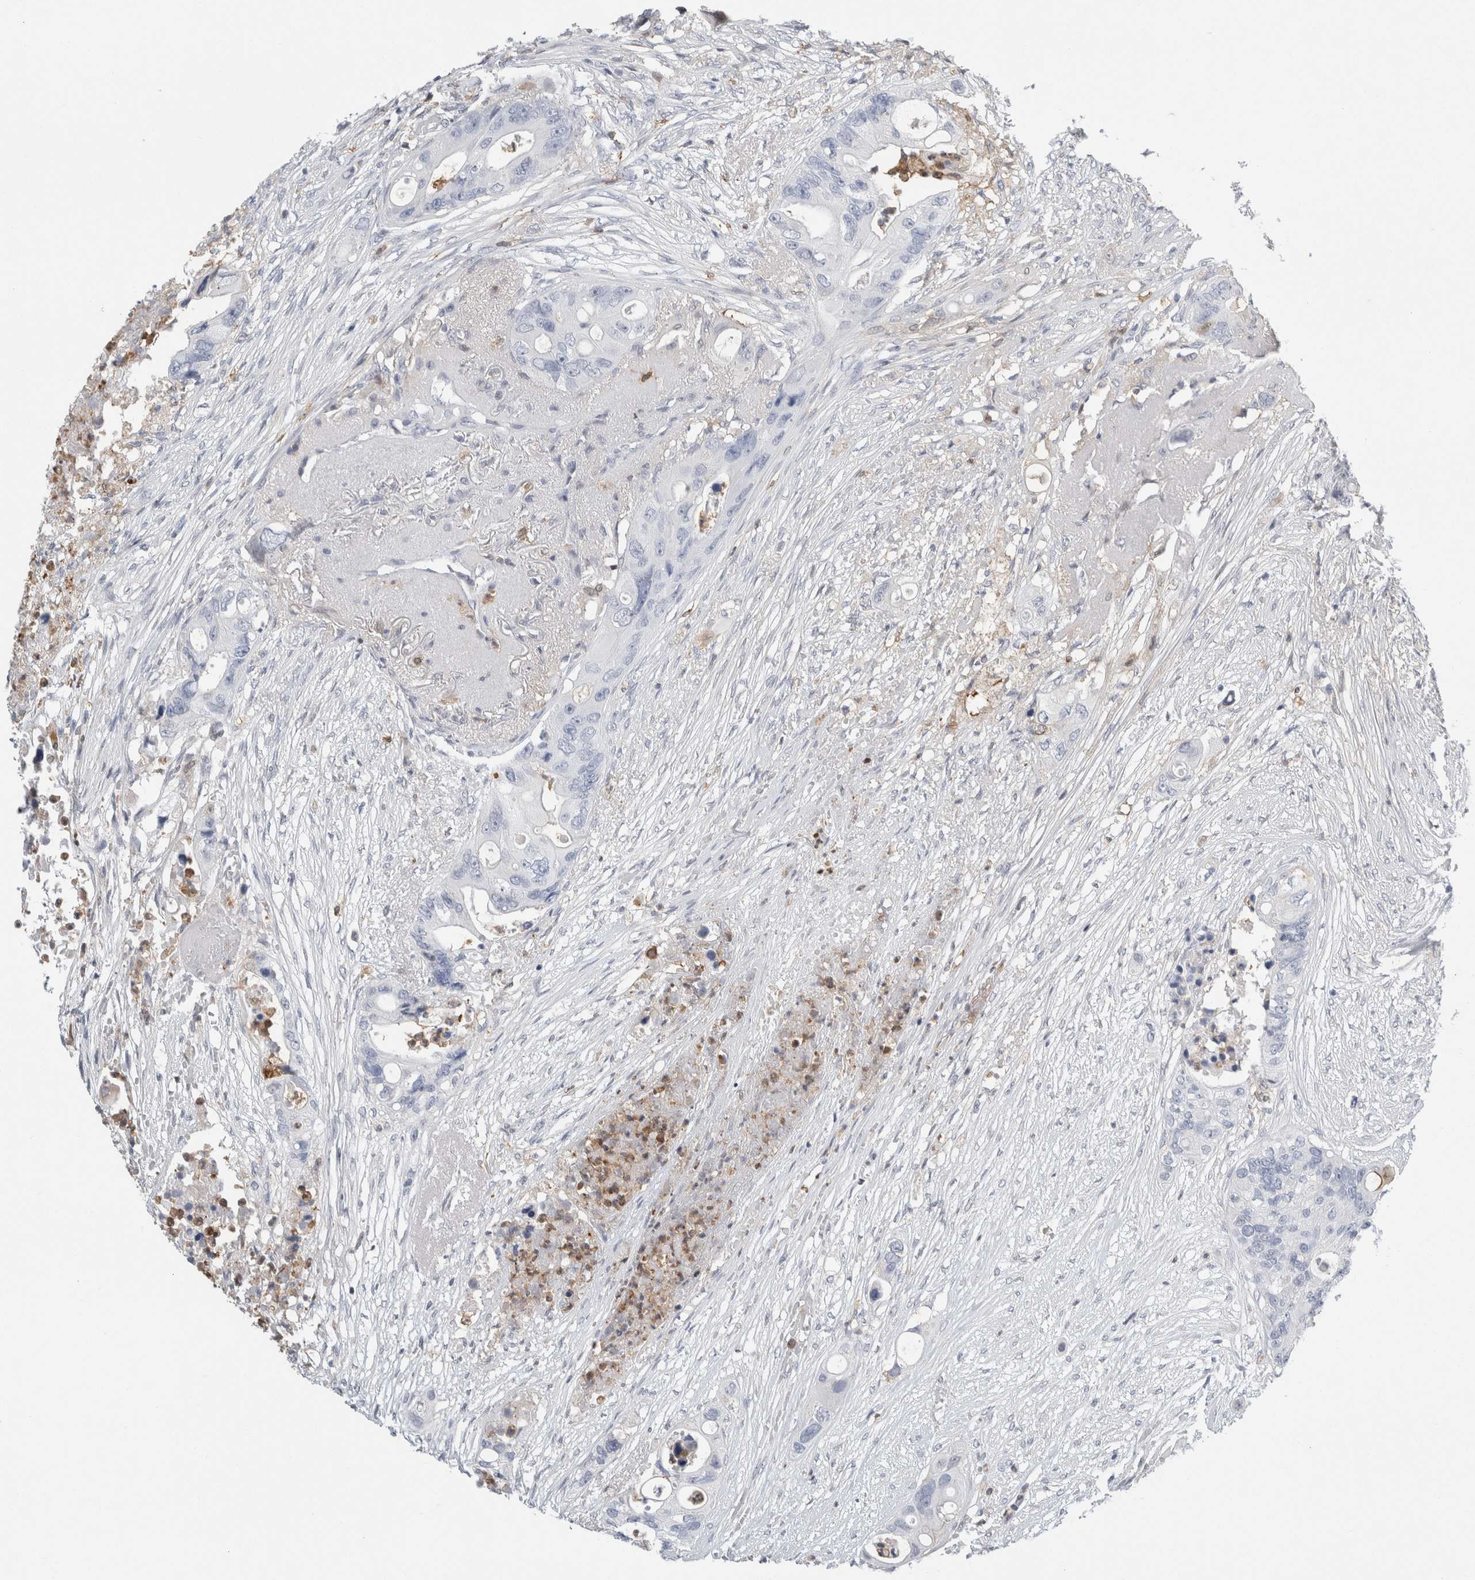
{"staining": {"intensity": "negative", "quantity": "none", "location": "none"}, "tissue": "colorectal cancer", "cell_type": "Tumor cells", "image_type": "cancer", "snomed": [{"axis": "morphology", "description": "Adenocarcinoma, NOS"}, {"axis": "topography", "description": "Colon"}], "caption": "An immunohistochemistry histopathology image of colorectal cancer (adenocarcinoma) is shown. There is no staining in tumor cells of colorectal cancer (adenocarcinoma).", "gene": "P2RY2", "patient": {"sex": "female", "age": 57}}